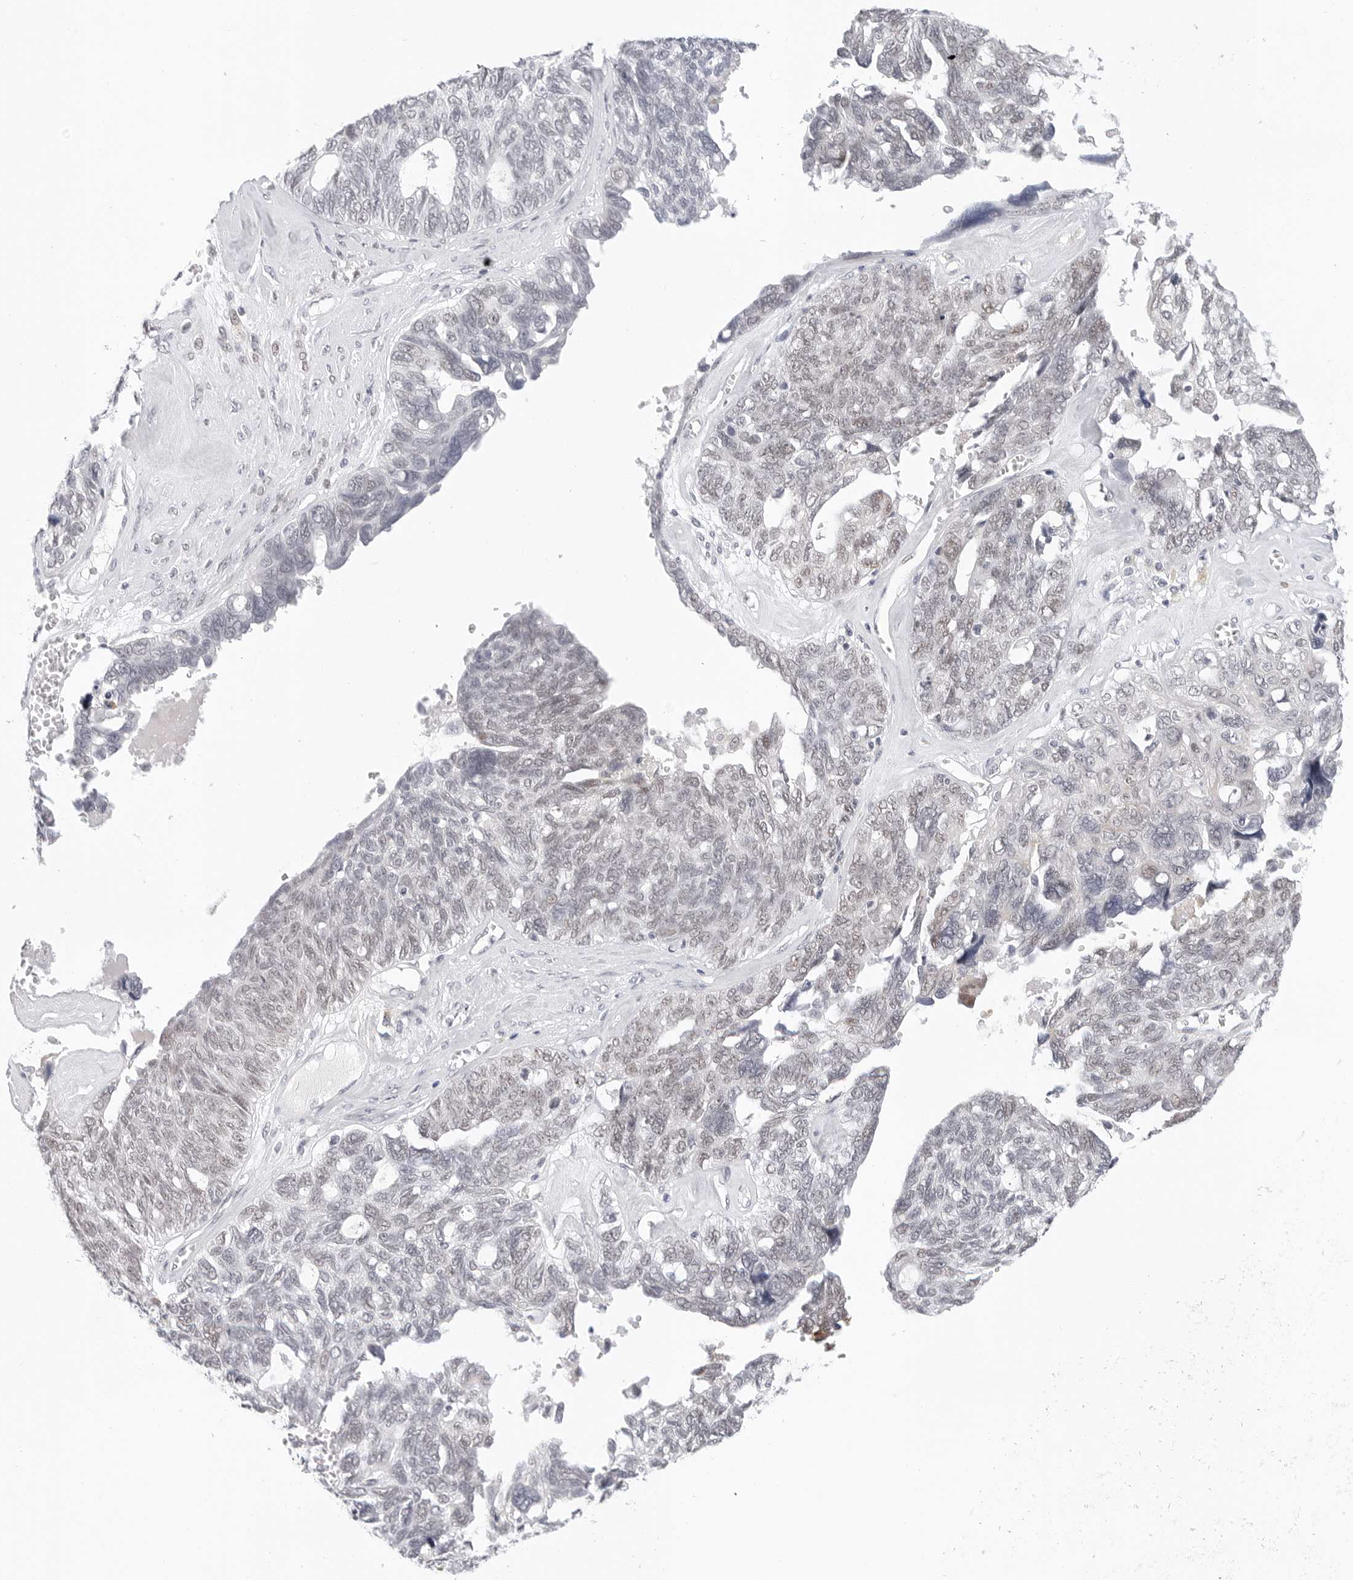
{"staining": {"intensity": "negative", "quantity": "none", "location": "none"}, "tissue": "ovarian cancer", "cell_type": "Tumor cells", "image_type": "cancer", "snomed": [{"axis": "morphology", "description": "Cystadenocarcinoma, serous, NOS"}, {"axis": "topography", "description": "Ovary"}], "caption": "Tumor cells are negative for protein expression in human serous cystadenocarcinoma (ovarian).", "gene": "TSEN2", "patient": {"sex": "female", "age": 79}}